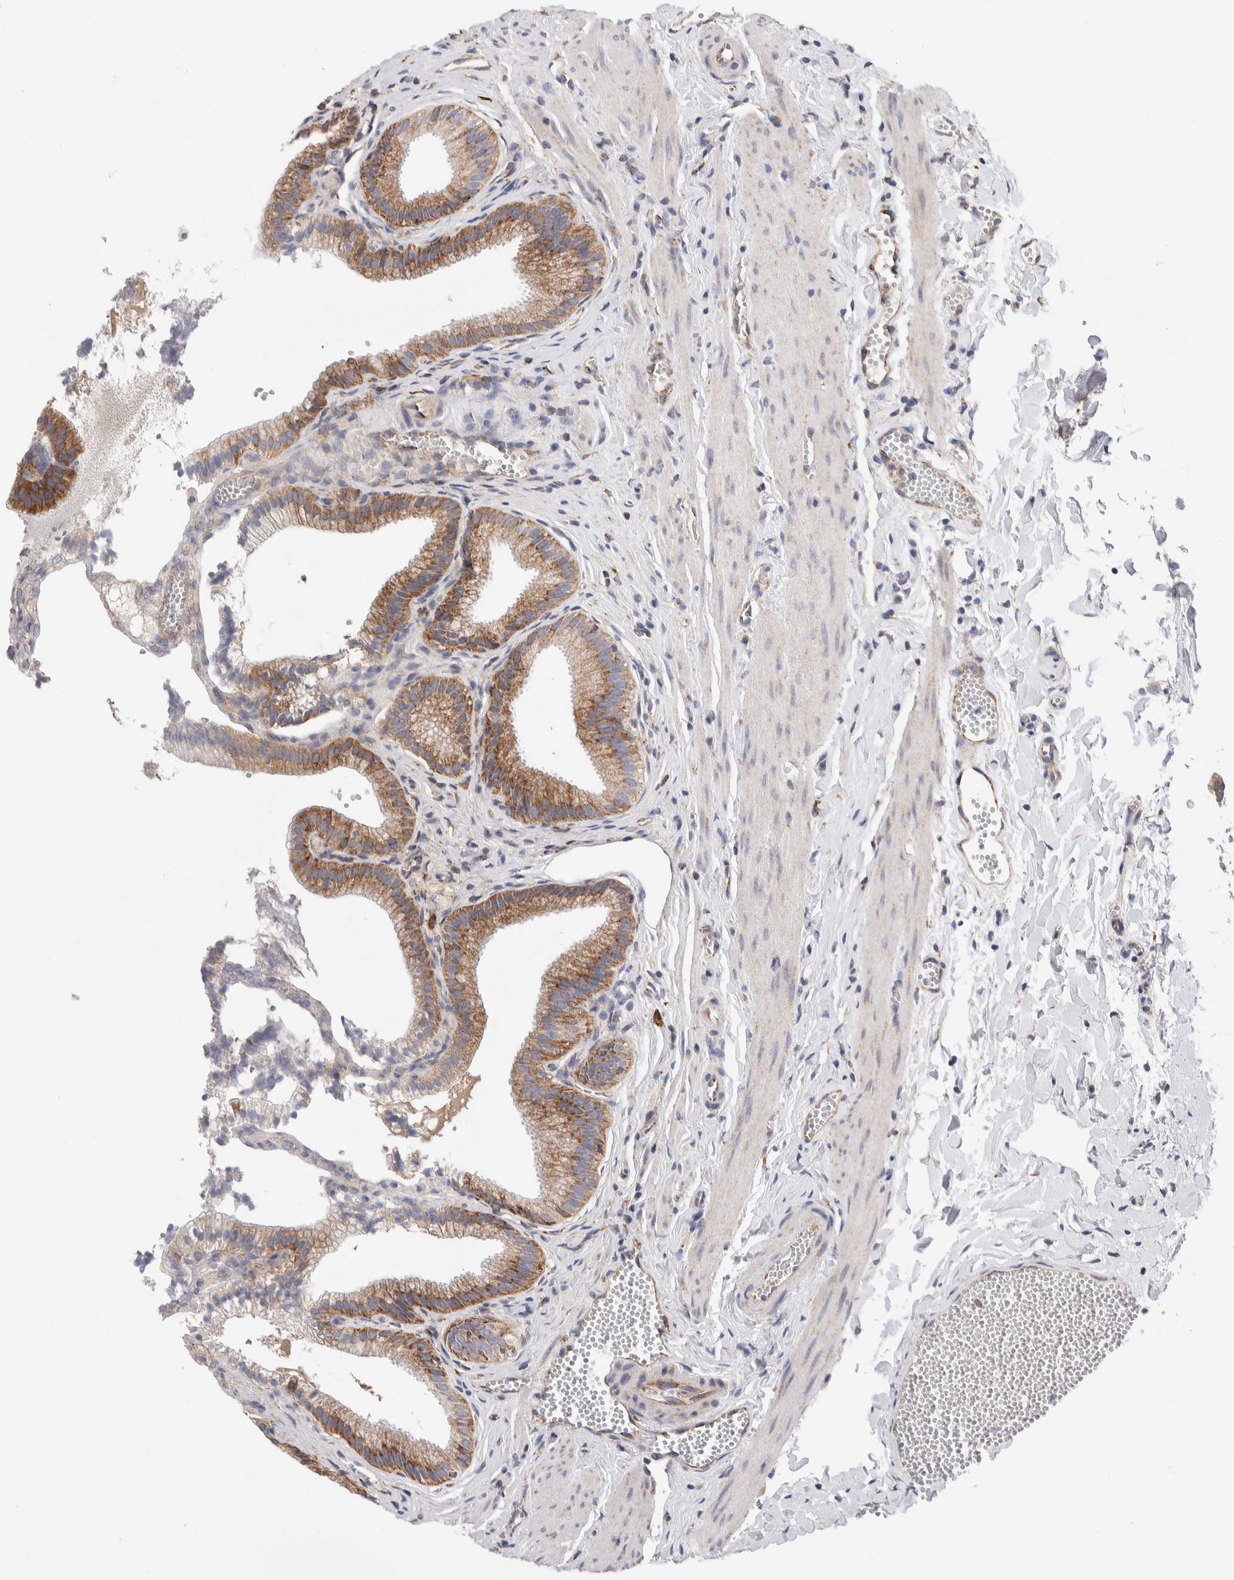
{"staining": {"intensity": "moderate", "quantity": ">75%", "location": "cytoplasmic/membranous"}, "tissue": "gallbladder", "cell_type": "Glandular cells", "image_type": "normal", "snomed": [{"axis": "morphology", "description": "Normal tissue, NOS"}, {"axis": "topography", "description": "Gallbladder"}], "caption": "This is an image of immunohistochemistry (IHC) staining of benign gallbladder, which shows moderate staining in the cytoplasmic/membranous of glandular cells.", "gene": "RACK1", "patient": {"sex": "male", "age": 38}}